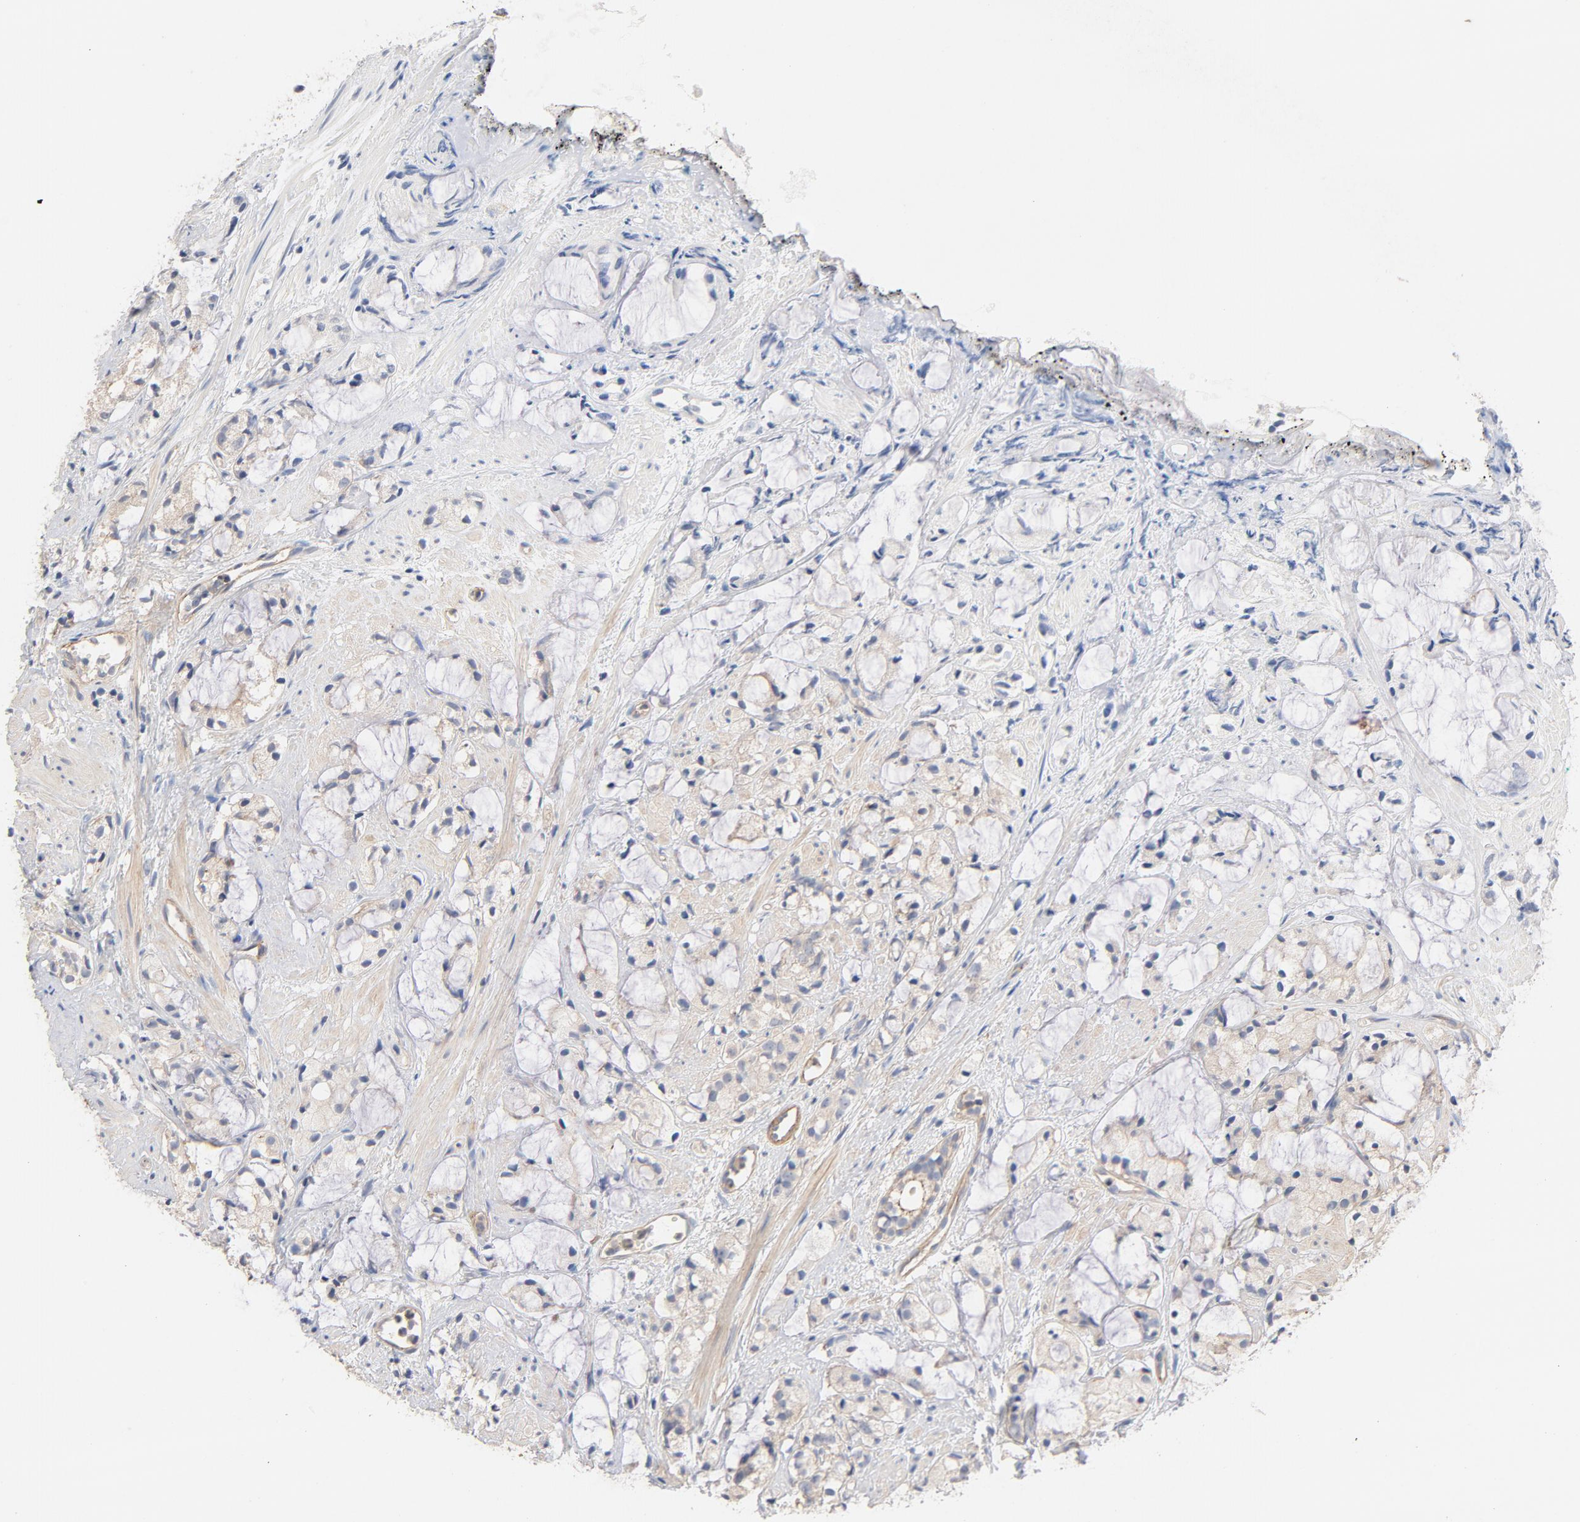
{"staining": {"intensity": "weak", "quantity": ">75%", "location": "cytoplasmic/membranous"}, "tissue": "prostate cancer", "cell_type": "Tumor cells", "image_type": "cancer", "snomed": [{"axis": "morphology", "description": "Adenocarcinoma, High grade"}, {"axis": "topography", "description": "Prostate"}], "caption": "Immunohistochemistry of prostate cancer (high-grade adenocarcinoma) shows low levels of weak cytoplasmic/membranous expression in about >75% of tumor cells. The protein is shown in brown color, while the nuclei are stained blue.", "gene": "STRN3", "patient": {"sex": "male", "age": 85}}